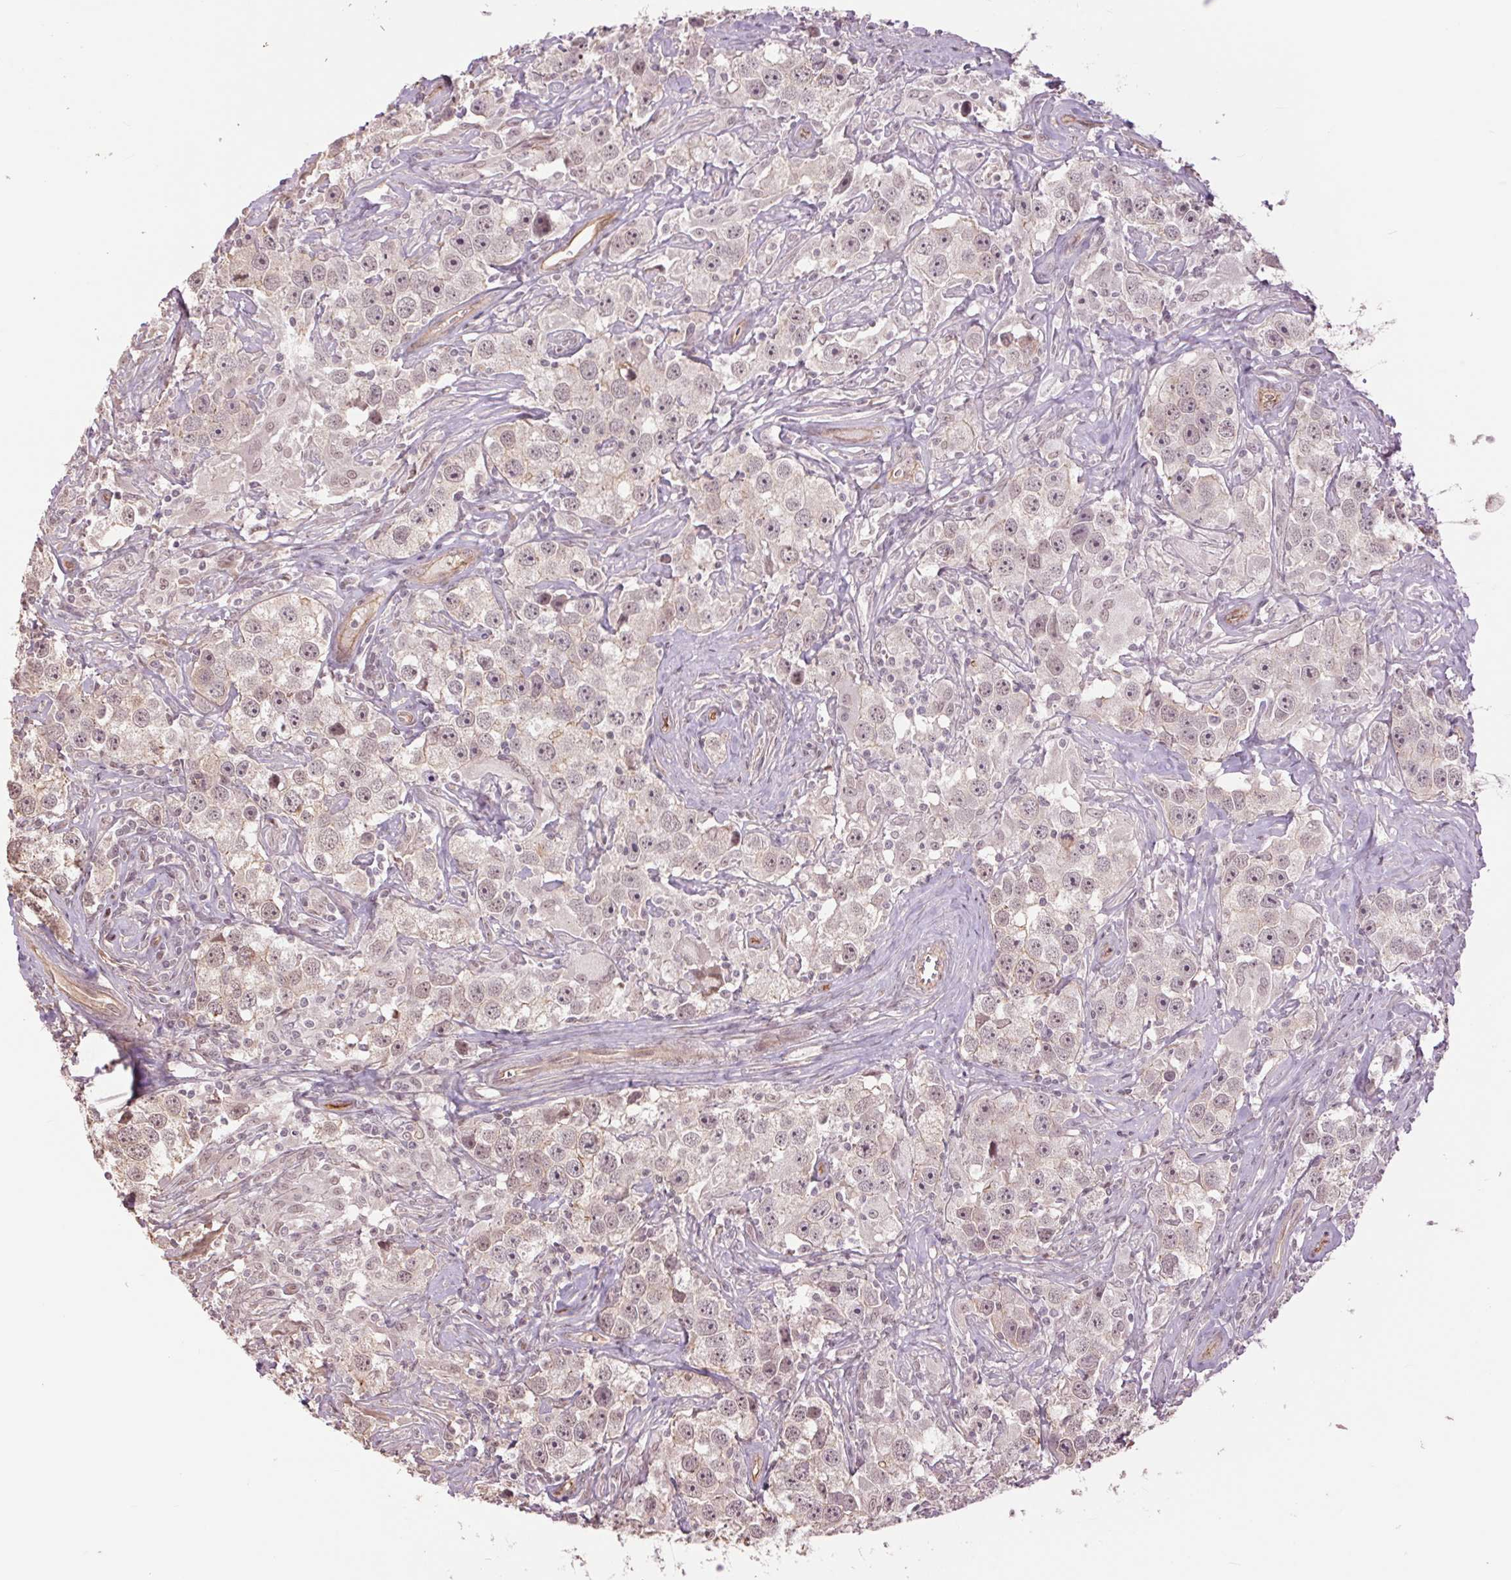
{"staining": {"intensity": "moderate", "quantity": "<25%", "location": "nuclear"}, "tissue": "testis cancer", "cell_type": "Tumor cells", "image_type": "cancer", "snomed": [{"axis": "morphology", "description": "Seminoma, NOS"}, {"axis": "topography", "description": "Testis"}], "caption": "Testis cancer (seminoma) tissue displays moderate nuclear positivity in about <25% of tumor cells The staining was performed using DAB to visualize the protein expression in brown, while the nuclei were stained in blue with hematoxylin (Magnification: 20x).", "gene": "PALM", "patient": {"sex": "male", "age": 49}}